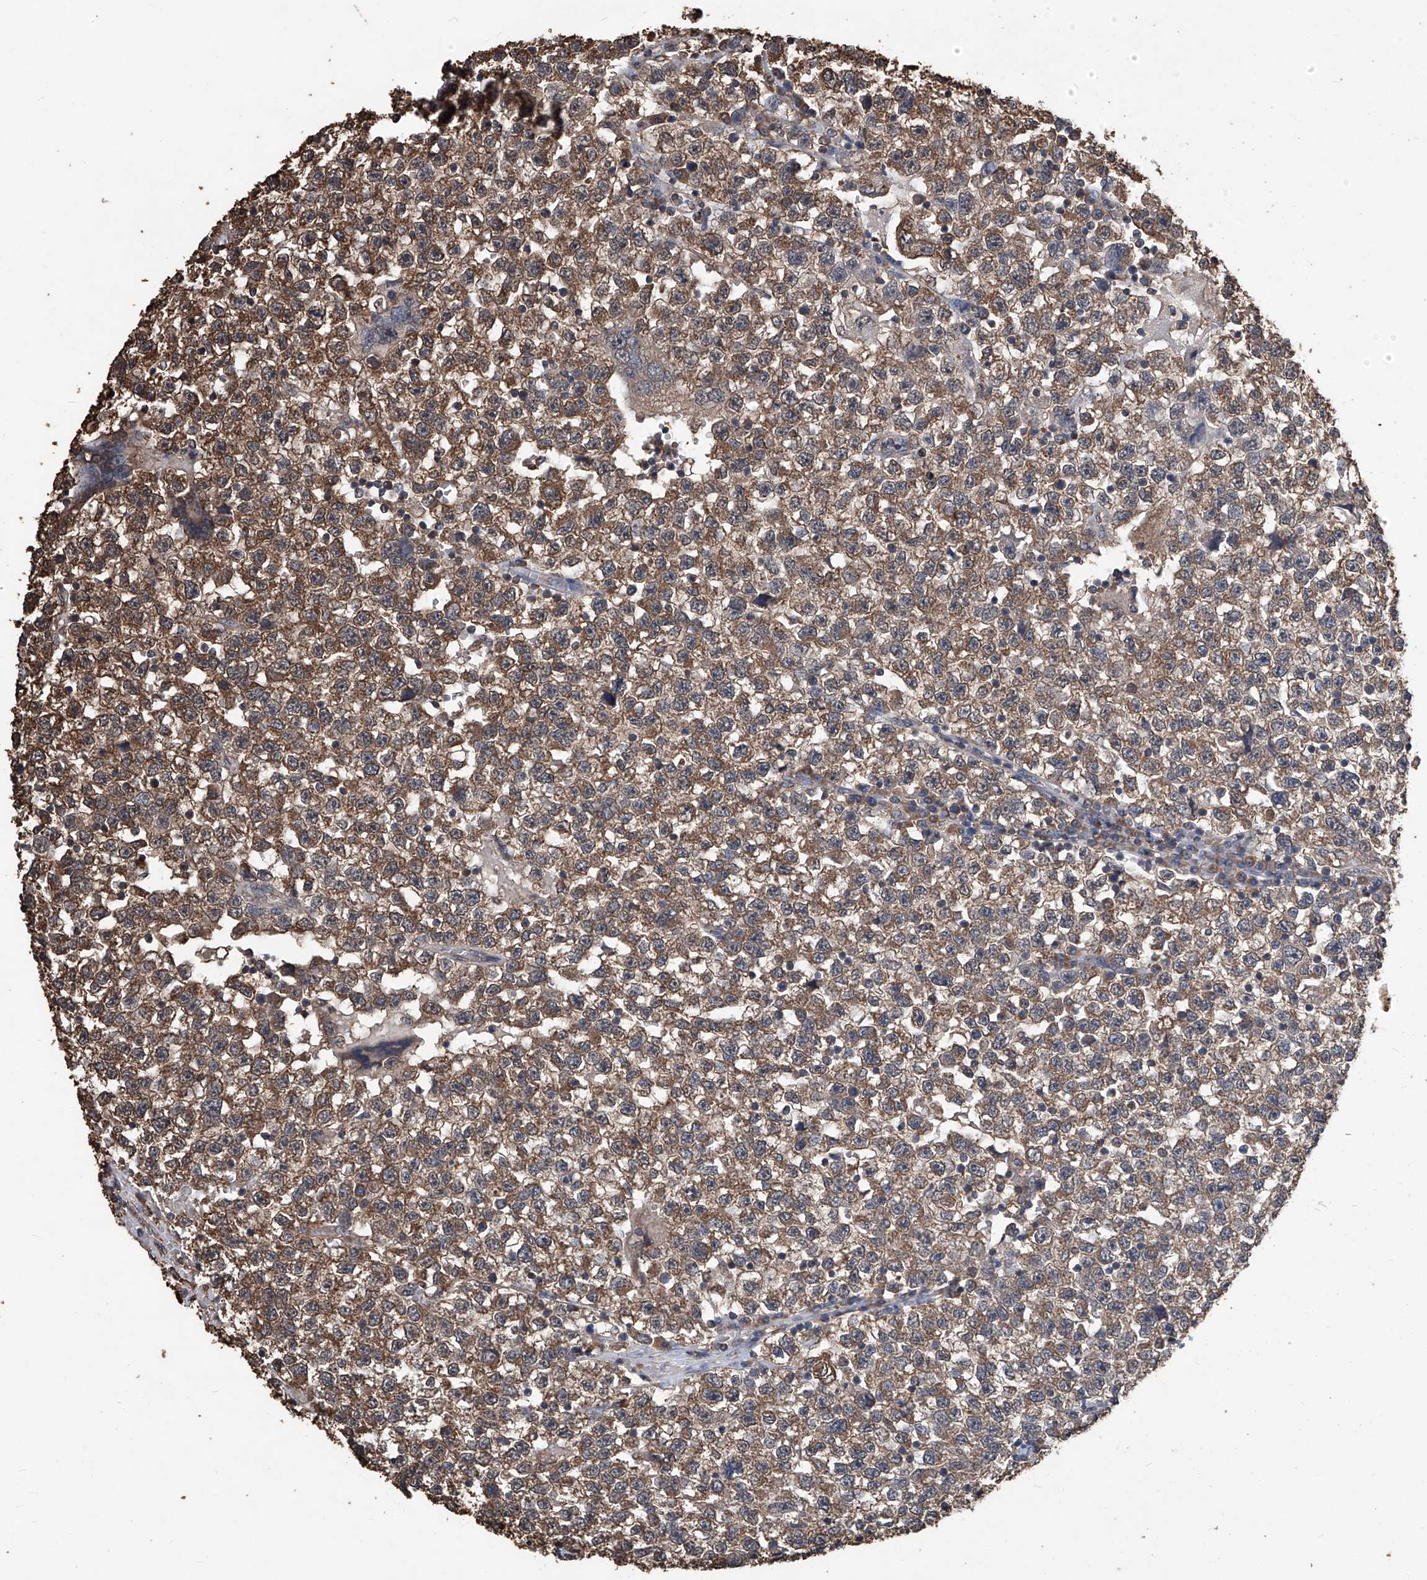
{"staining": {"intensity": "moderate", "quantity": ">75%", "location": "cytoplasmic/membranous"}, "tissue": "testis cancer", "cell_type": "Tumor cells", "image_type": "cancer", "snomed": [{"axis": "morphology", "description": "Seminoma, NOS"}, {"axis": "topography", "description": "Testis"}], "caption": "Human testis cancer (seminoma) stained with a protein marker exhibits moderate staining in tumor cells.", "gene": "STARD7", "patient": {"sex": "male", "age": 22}}